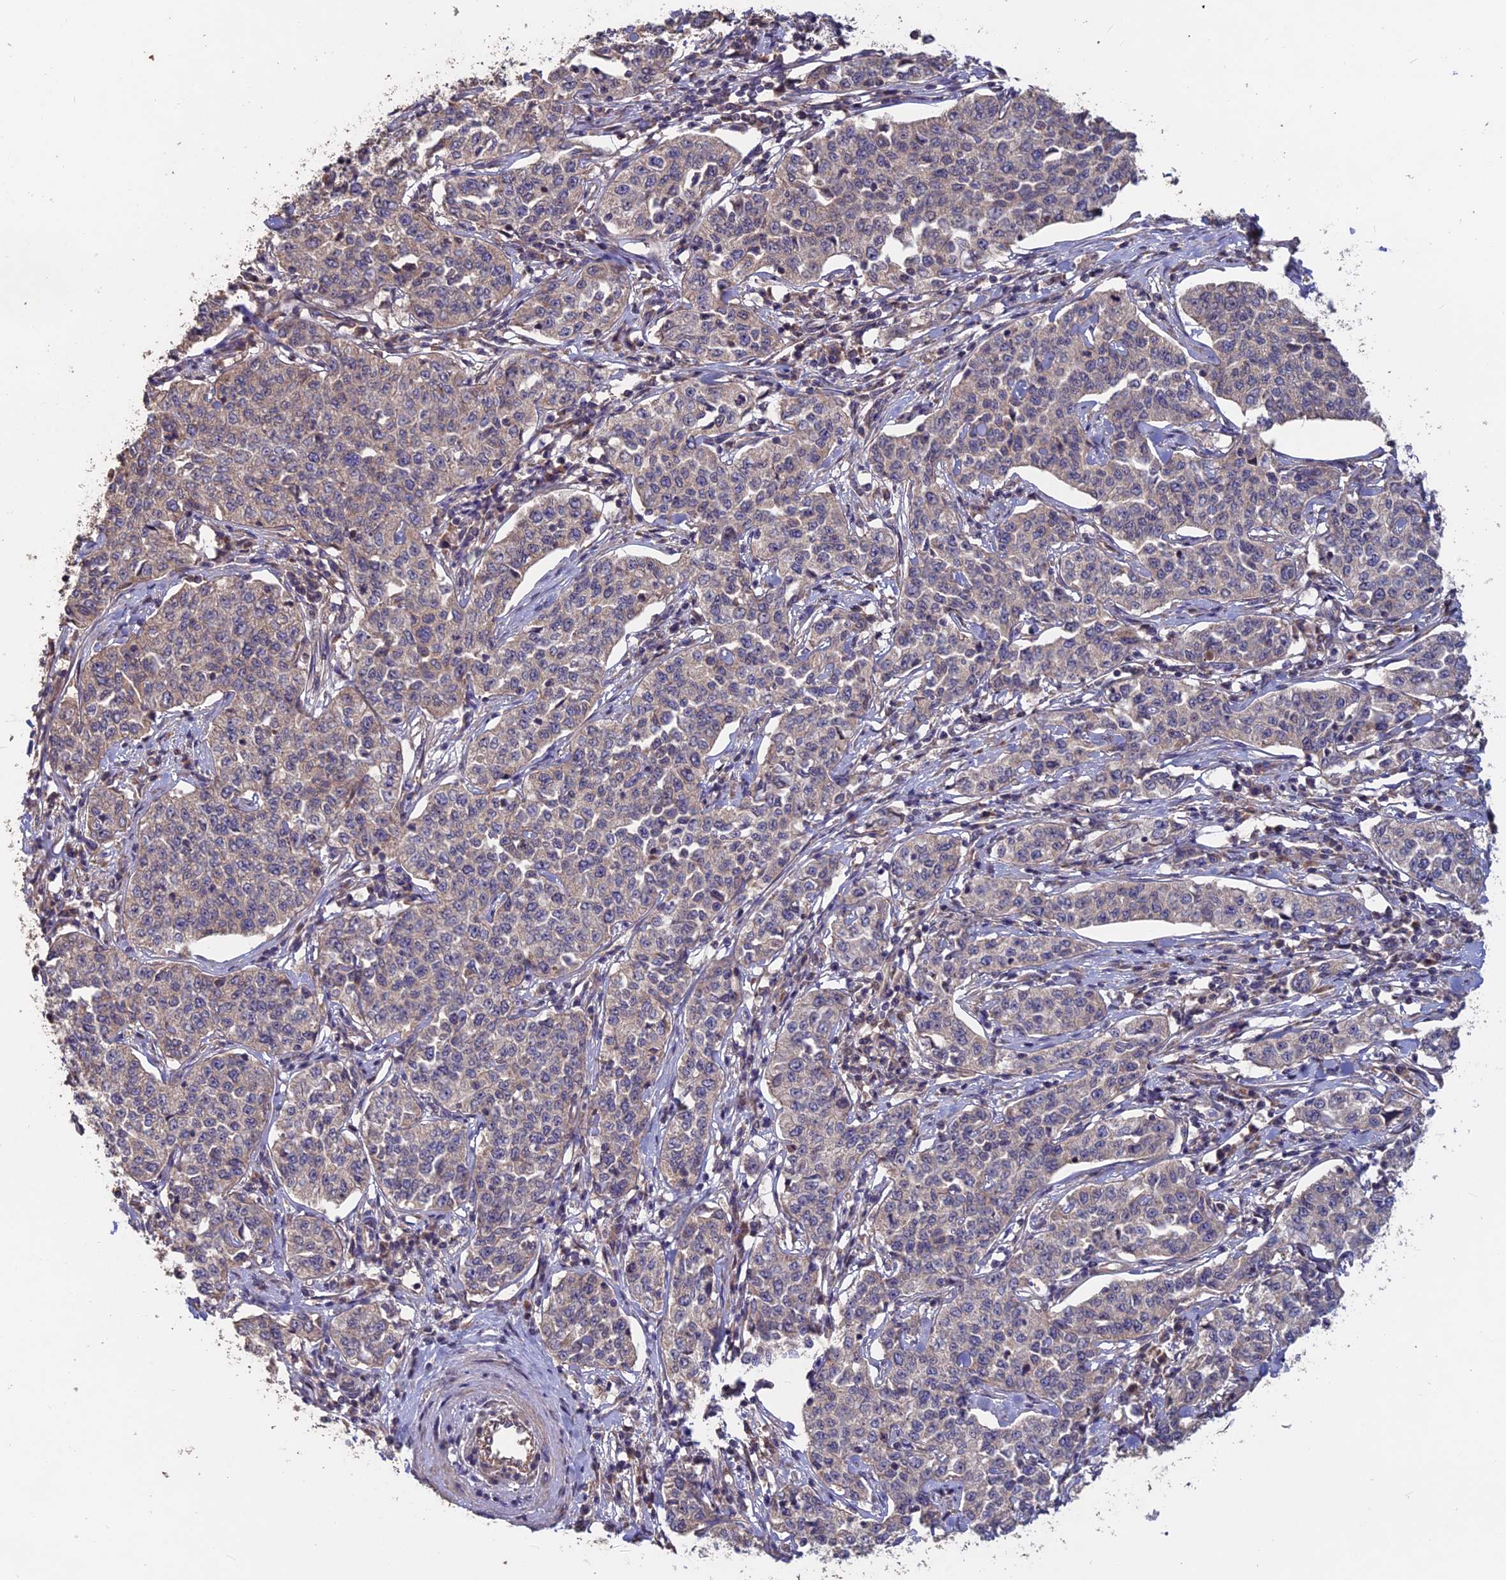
{"staining": {"intensity": "weak", "quantity": "25%-75%", "location": "cytoplasmic/membranous"}, "tissue": "cervical cancer", "cell_type": "Tumor cells", "image_type": "cancer", "snomed": [{"axis": "morphology", "description": "Squamous cell carcinoma, NOS"}, {"axis": "topography", "description": "Cervix"}], "caption": "An IHC image of tumor tissue is shown. Protein staining in brown shows weak cytoplasmic/membranous positivity in cervical cancer (squamous cell carcinoma) within tumor cells.", "gene": "SHISA5", "patient": {"sex": "female", "age": 35}}